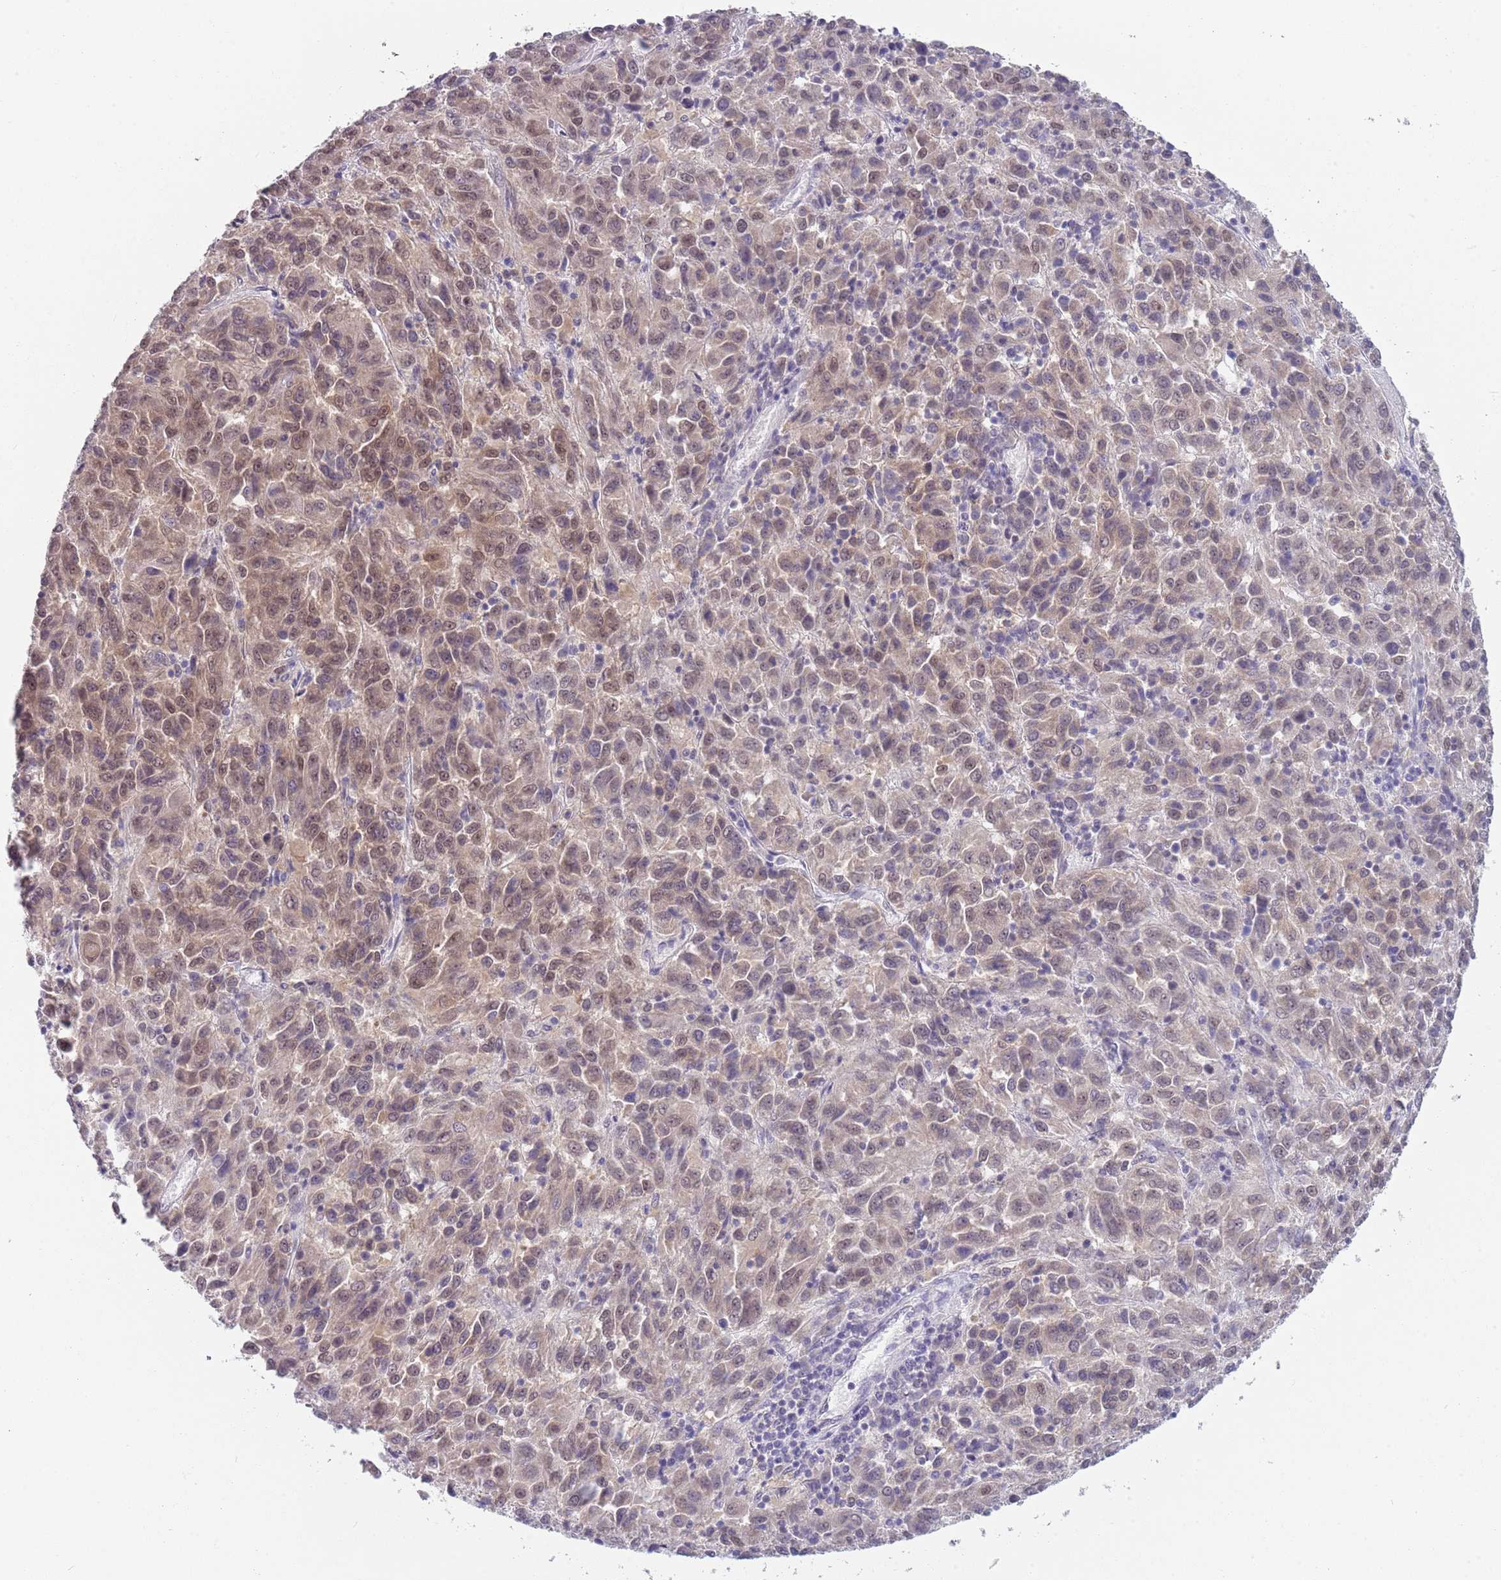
{"staining": {"intensity": "weak", "quantity": "25%-75%", "location": "cytoplasmic/membranous,nuclear"}, "tissue": "melanoma", "cell_type": "Tumor cells", "image_type": "cancer", "snomed": [{"axis": "morphology", "description": "Malignant melanoma, Metastatic site"}, {"axis": "topography", "description": "Lung"}], "caption": "The image reveals a brown stain indicating the presence of a protein in the cytoplasmic/membranous and nuclear of tumor cells in malignant melanoma (metastatic site).", "gene": "SEPHS2", "patient": {"sex": "male", "age": 64}}